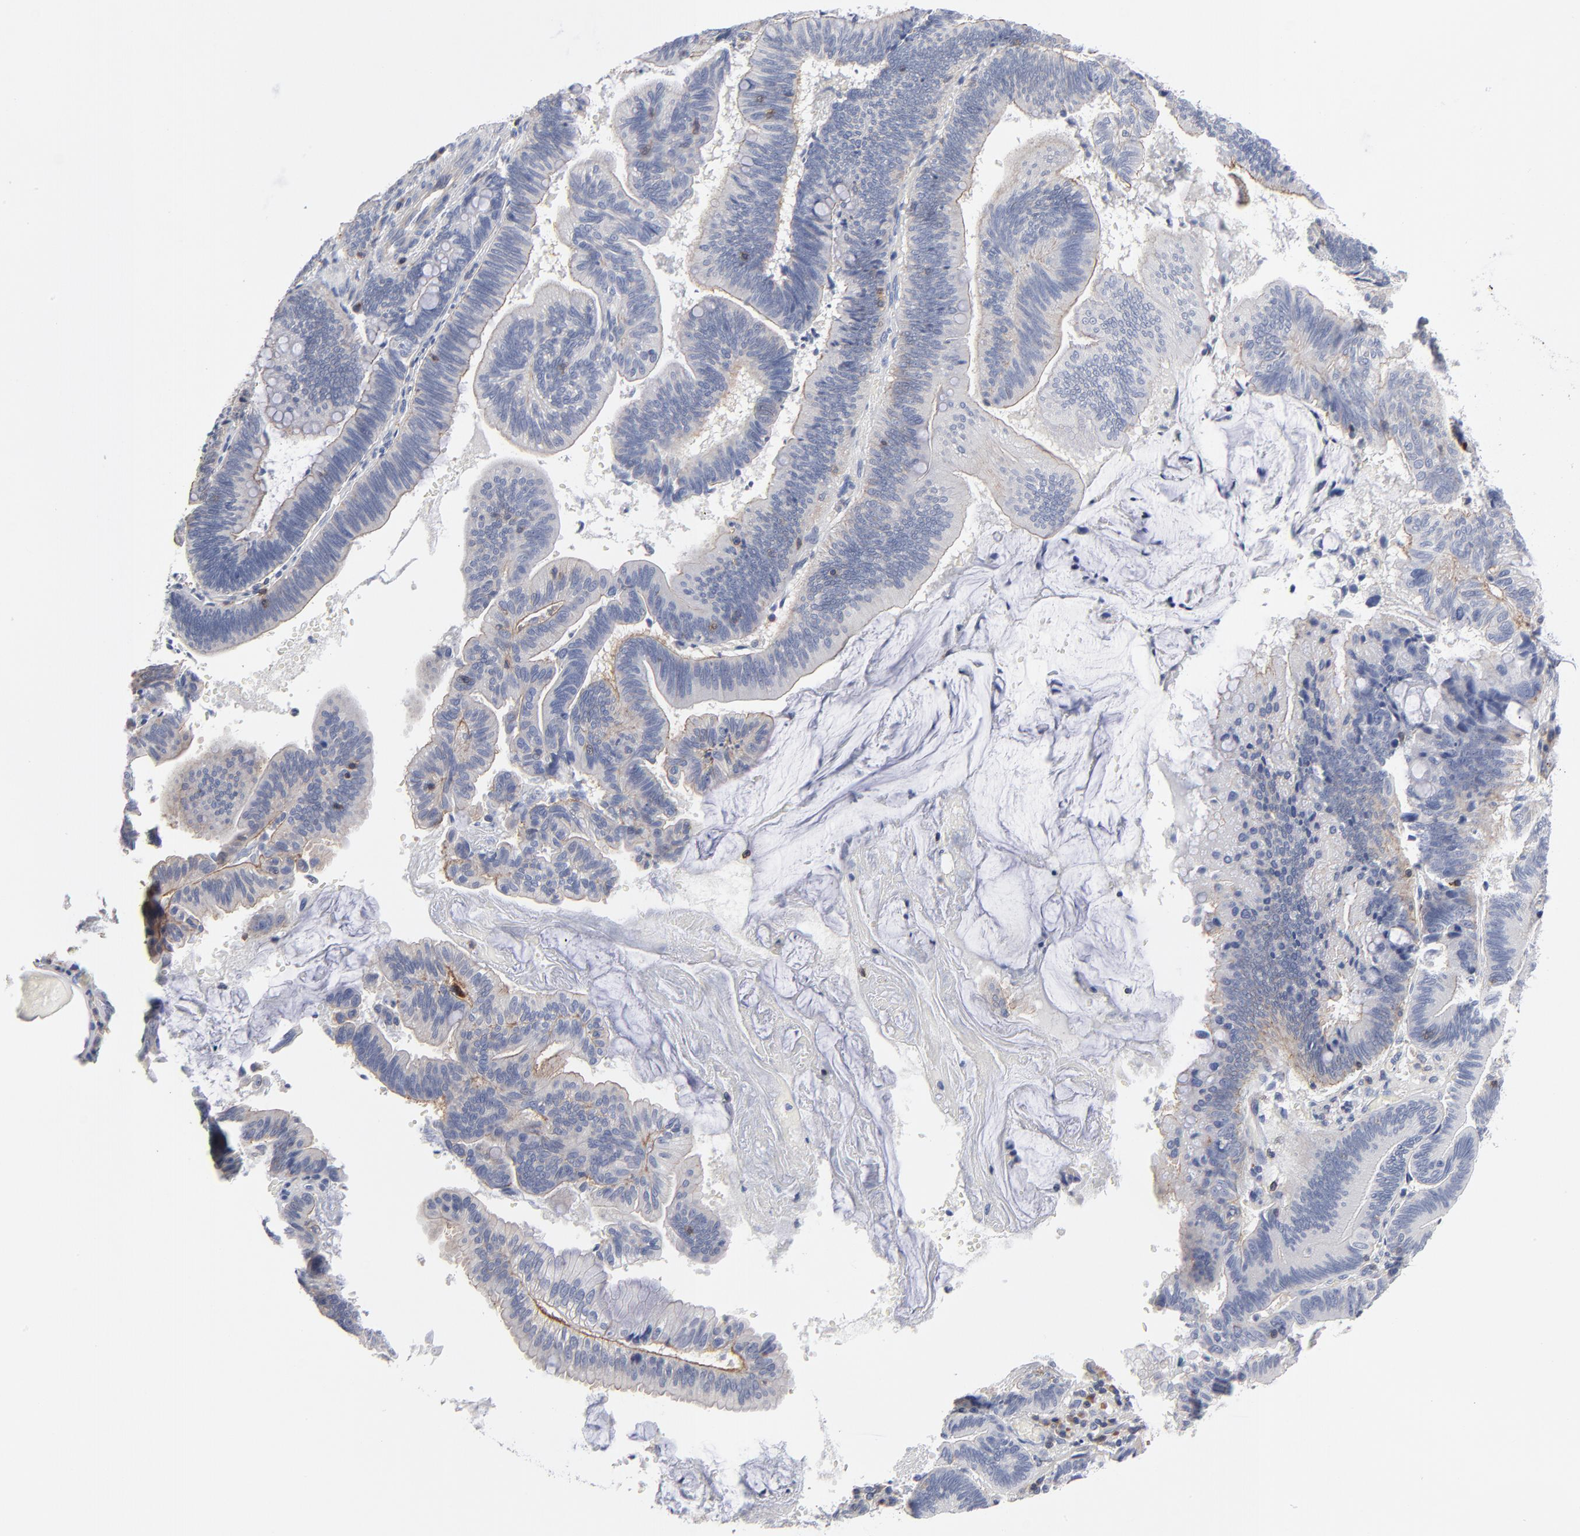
{"staining": {"intensity": "weak", "quantity": ">75%", "location": "cytoplasmic/membranous"}, "tissue": "pancreatic cancer", "cell_type": "Tumor cells", "image_type": "cancer", "snomed": [{"axis": "morphology", "description": "Adenocarcinoma, NOS"}, {"axis": "topography", "description": "Pancreas"}], "caption": "Tumor cells exhibit weak cytoplasmic/membranous positivity in about >75% of cells in pancreatic adenocarcinoma.", "gene": "PDLIM2", "patient": {"sex": "male", "age": 82}}